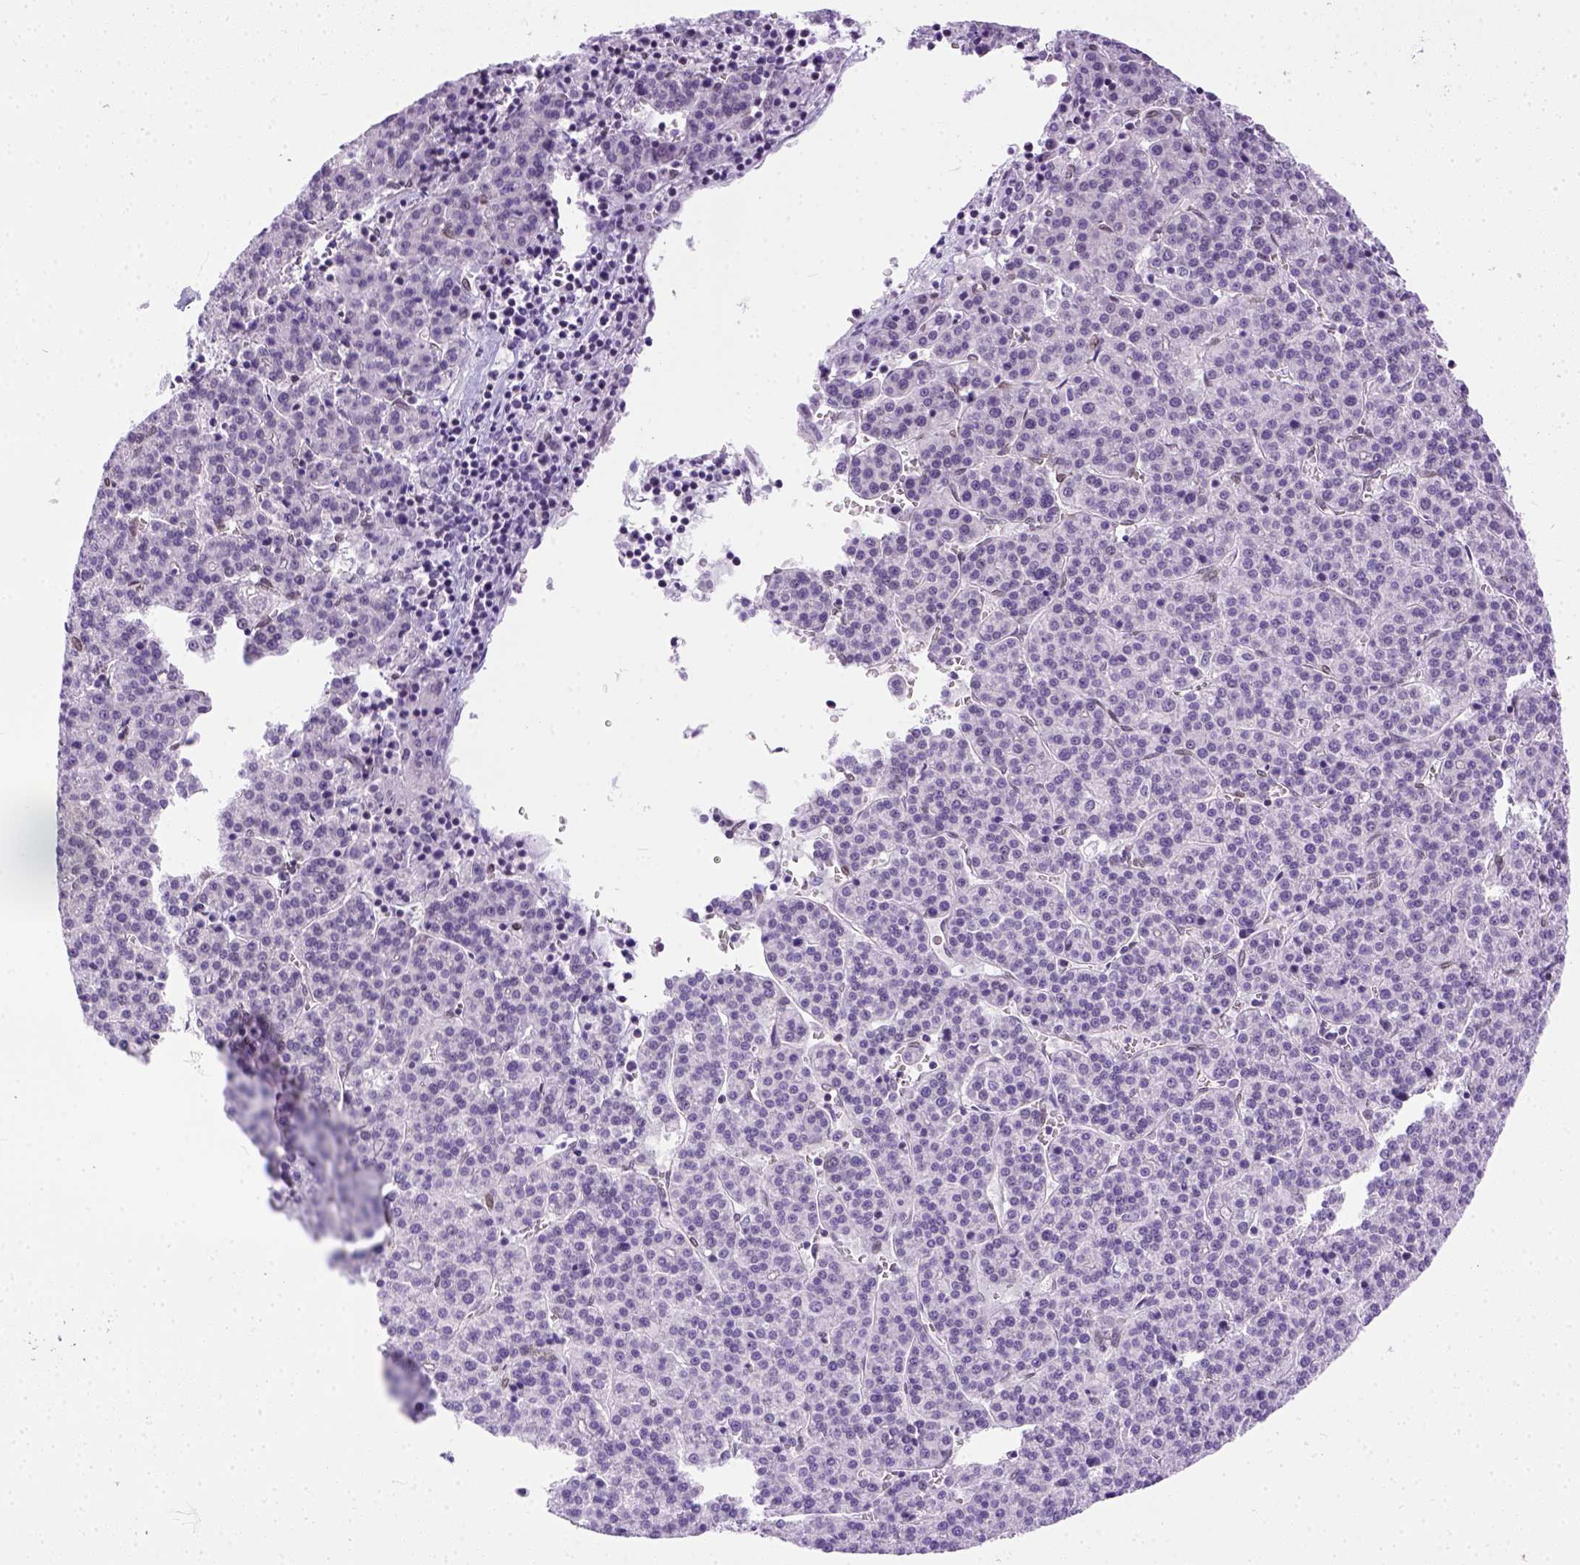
{"staining": {"intensity": "negative", "quantity": "none", "location": "none"}, "tissue": "liver cancer", "cell_type": "Tumor cells", "image_type": "cancer", "snomed": [{"axis": "morphology", "description": "Carcinoma, Hepatocellular, NOS"}, {"axis": "topography", "description": "Liver"}], "caption": "Immunohistochemistry (IHC) of human hepatocellular carcinoma (liver) exhibits no expression in tumor cells.", "gene": "FAM184B", "patient": {"sex": "female", "age": 58}}